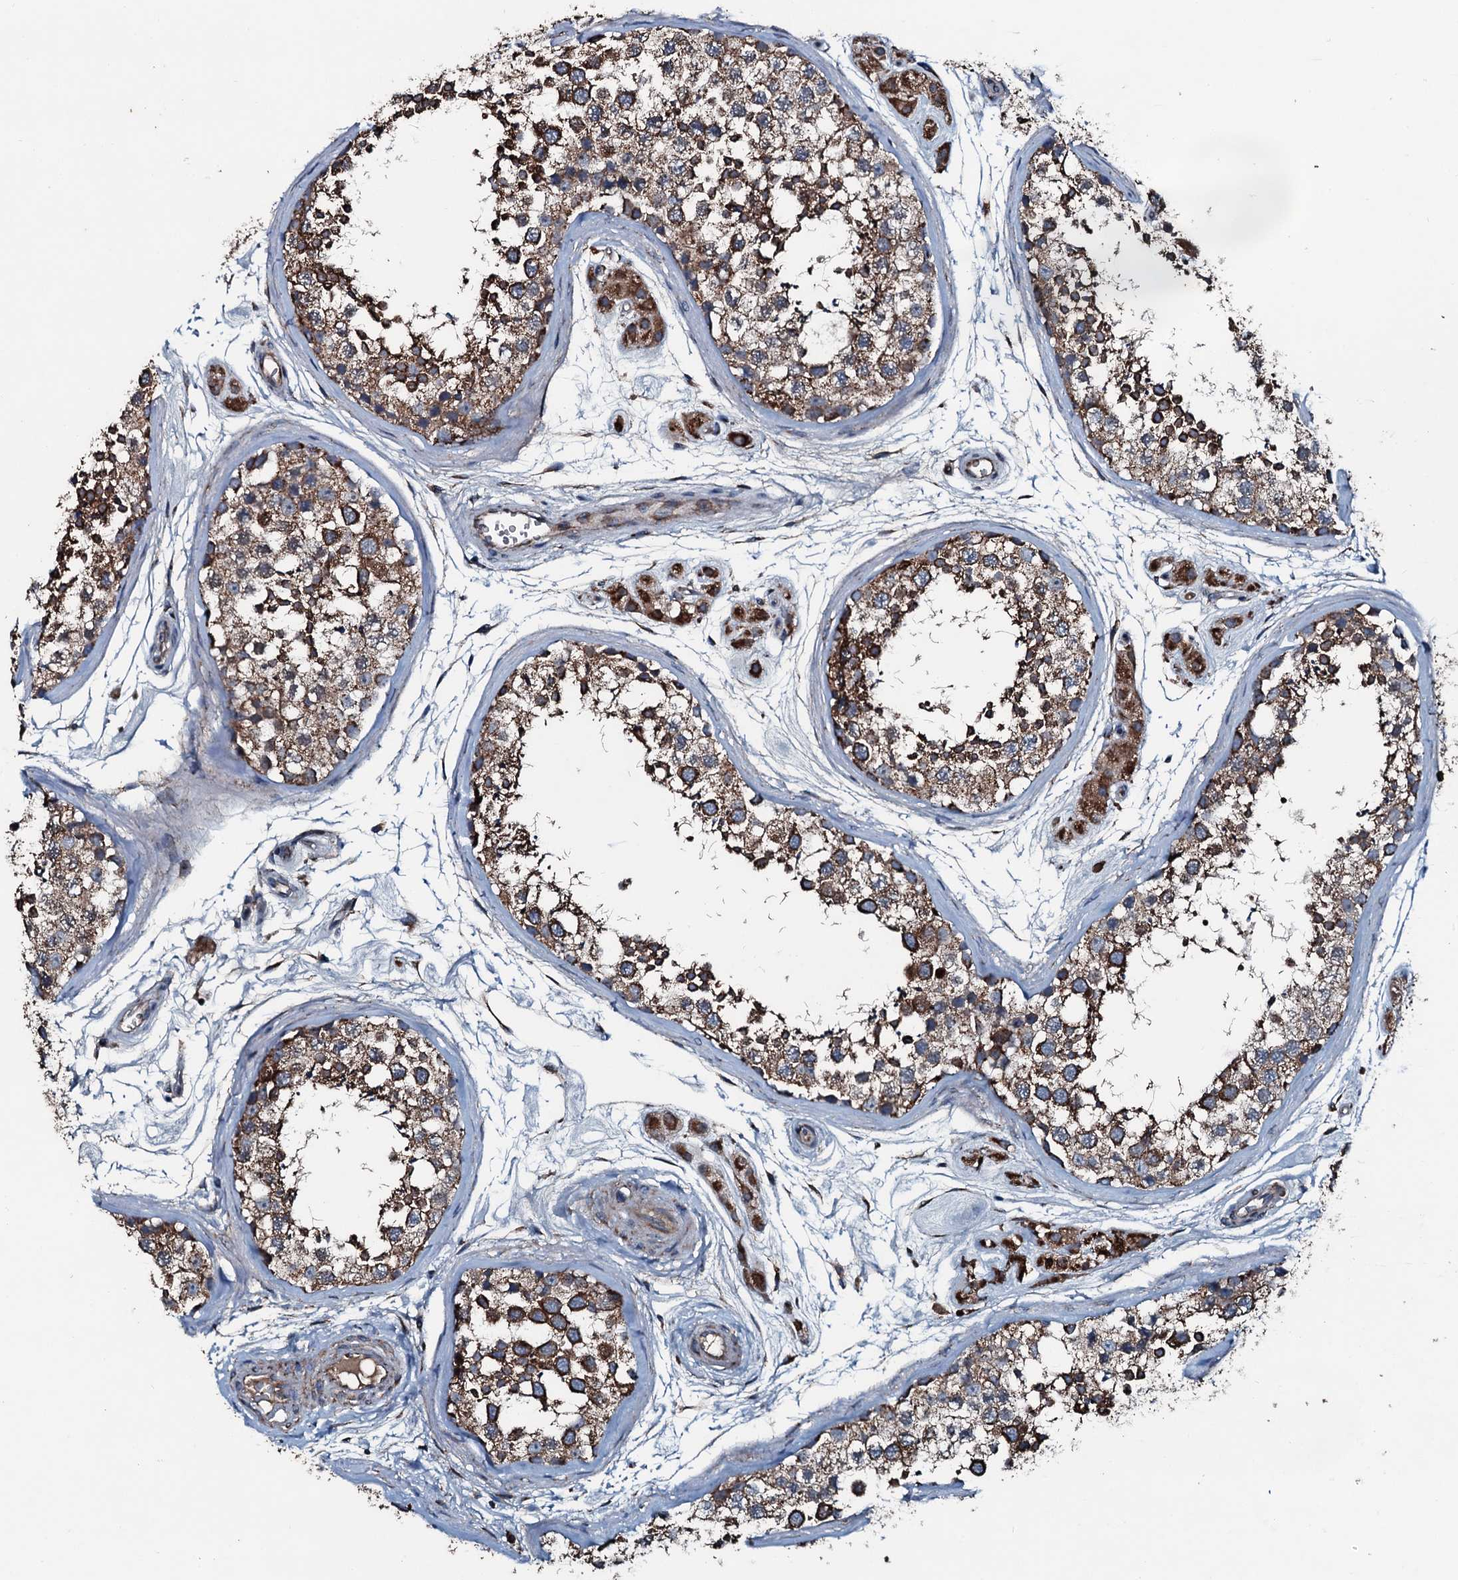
{"staining": {"intensity": "strong", "quantity": ">75%", "location": "cytoplasmic/membranous"}, "tissue": "testis", "cell_type": "Cells in seminiferous ducts", "image_type": "normal", "snomed": [{"axis": "morphology", "description": "Normal tissue, NOS"}, {"axis": "topography", "description": "Testis"}], "caption": "Immunohistochemistry (IHC) histopathology image of normal human testis stained for a protein (brown), which reveals high levels of strong cytoplasmic/membranous staining in approximately >75% of cells in seminiferous ducts.", "gene": "ACSS3", "patient": {"sex": "male", "age": 56}}